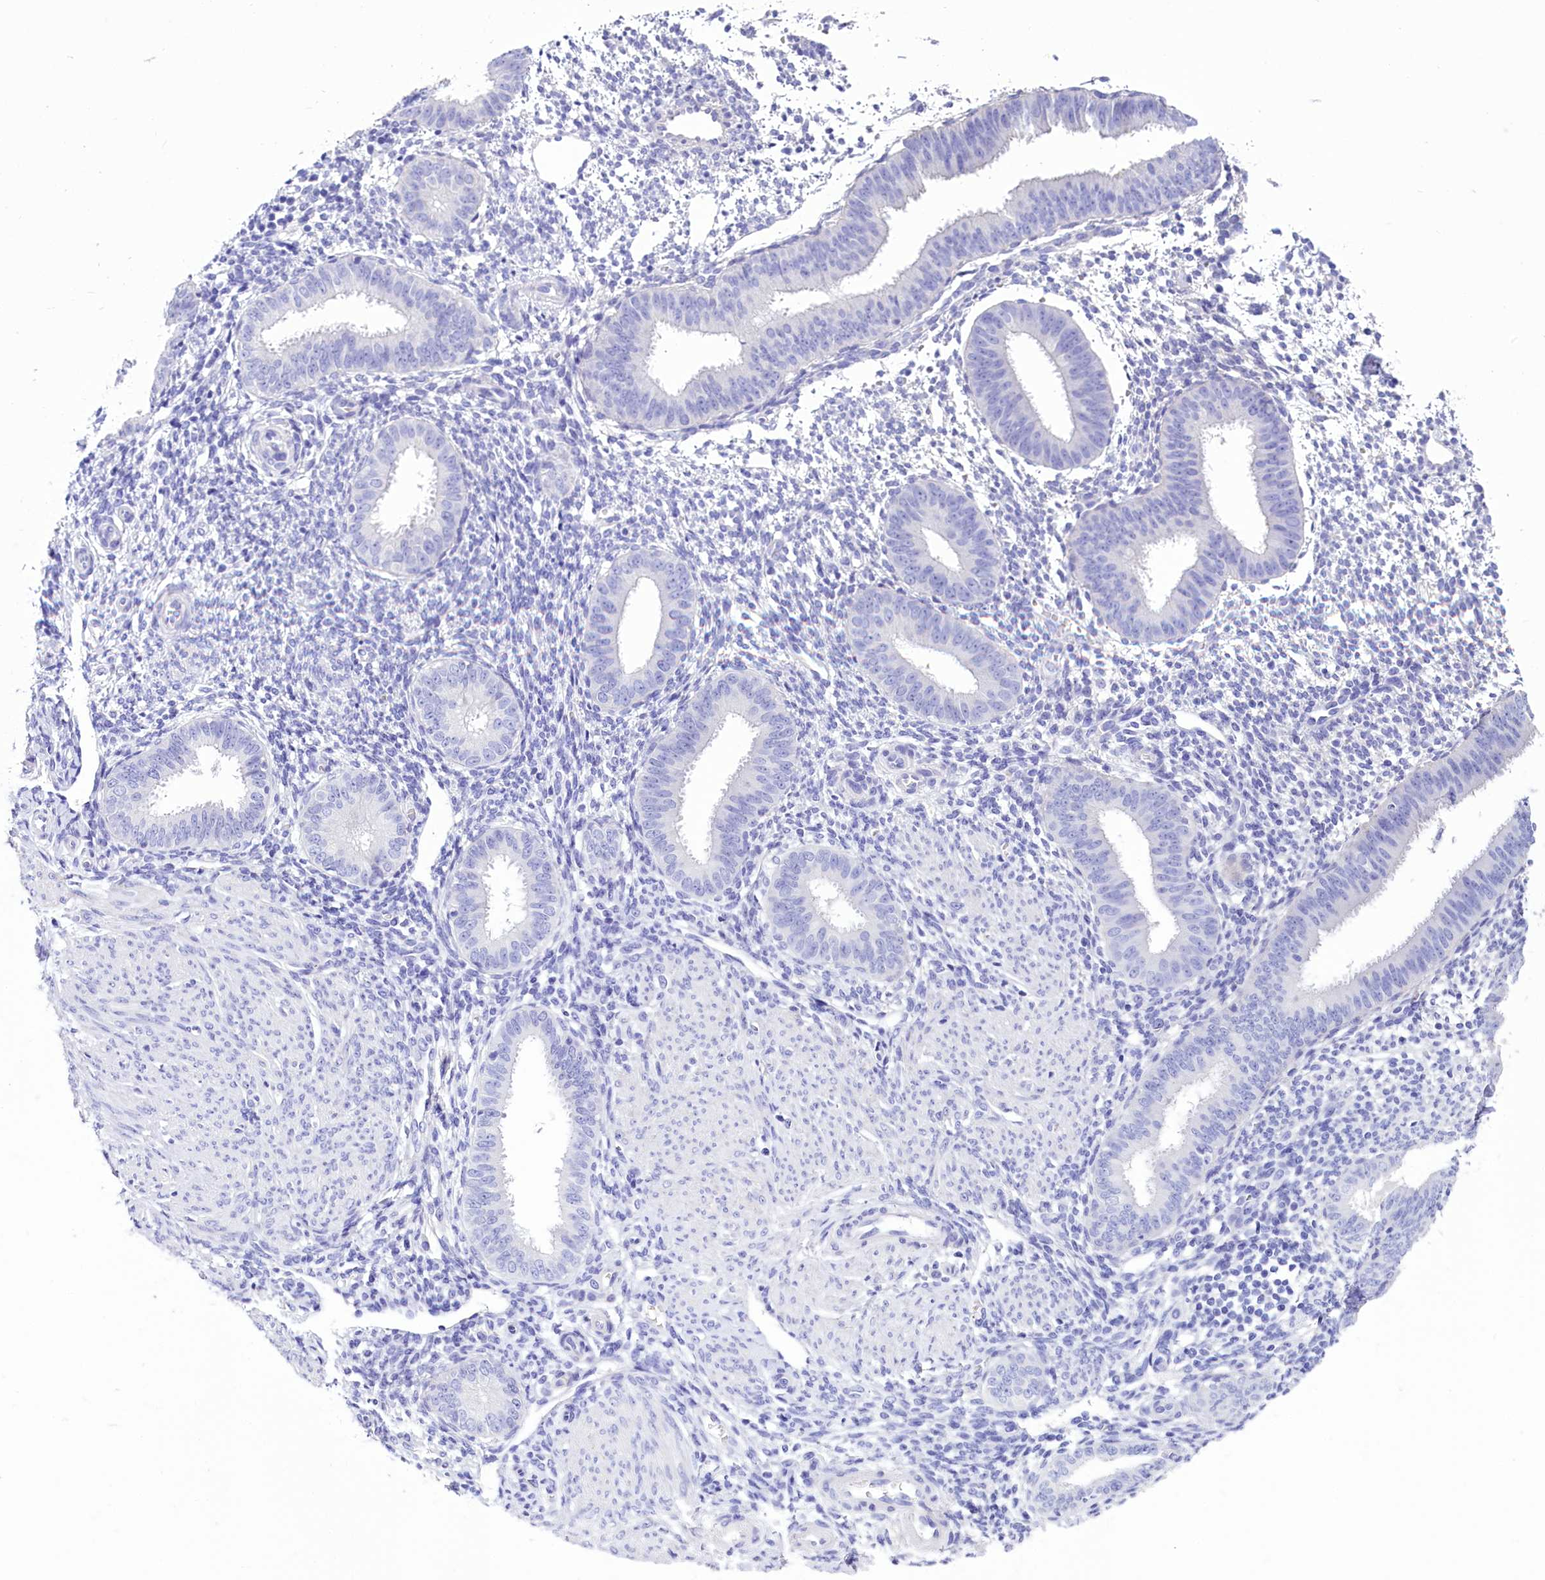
{"staining": {"intensity": "negative", "quantity": "none", "location": "none"}, "tissue": "endometrium", "cell_type": "Cells in endometrial stroma", "image_type": "normal", "snomed": [{"axis": "morphology", "description": "Normal tissue, NOS"}, {"axis": "topography", "description": "Uterus"}, {"axis": "topography", "description": "Endometrium"}], "caption": "This photomicrograph is of benign endometrium stained with immunohistochemistry to label a protein in brown with the nuclei are counter-stained blue. There is no positivity in cells in endometrial stroma.", "gene": "TTC36", "patient": {"sex": "female", "age": 48}}